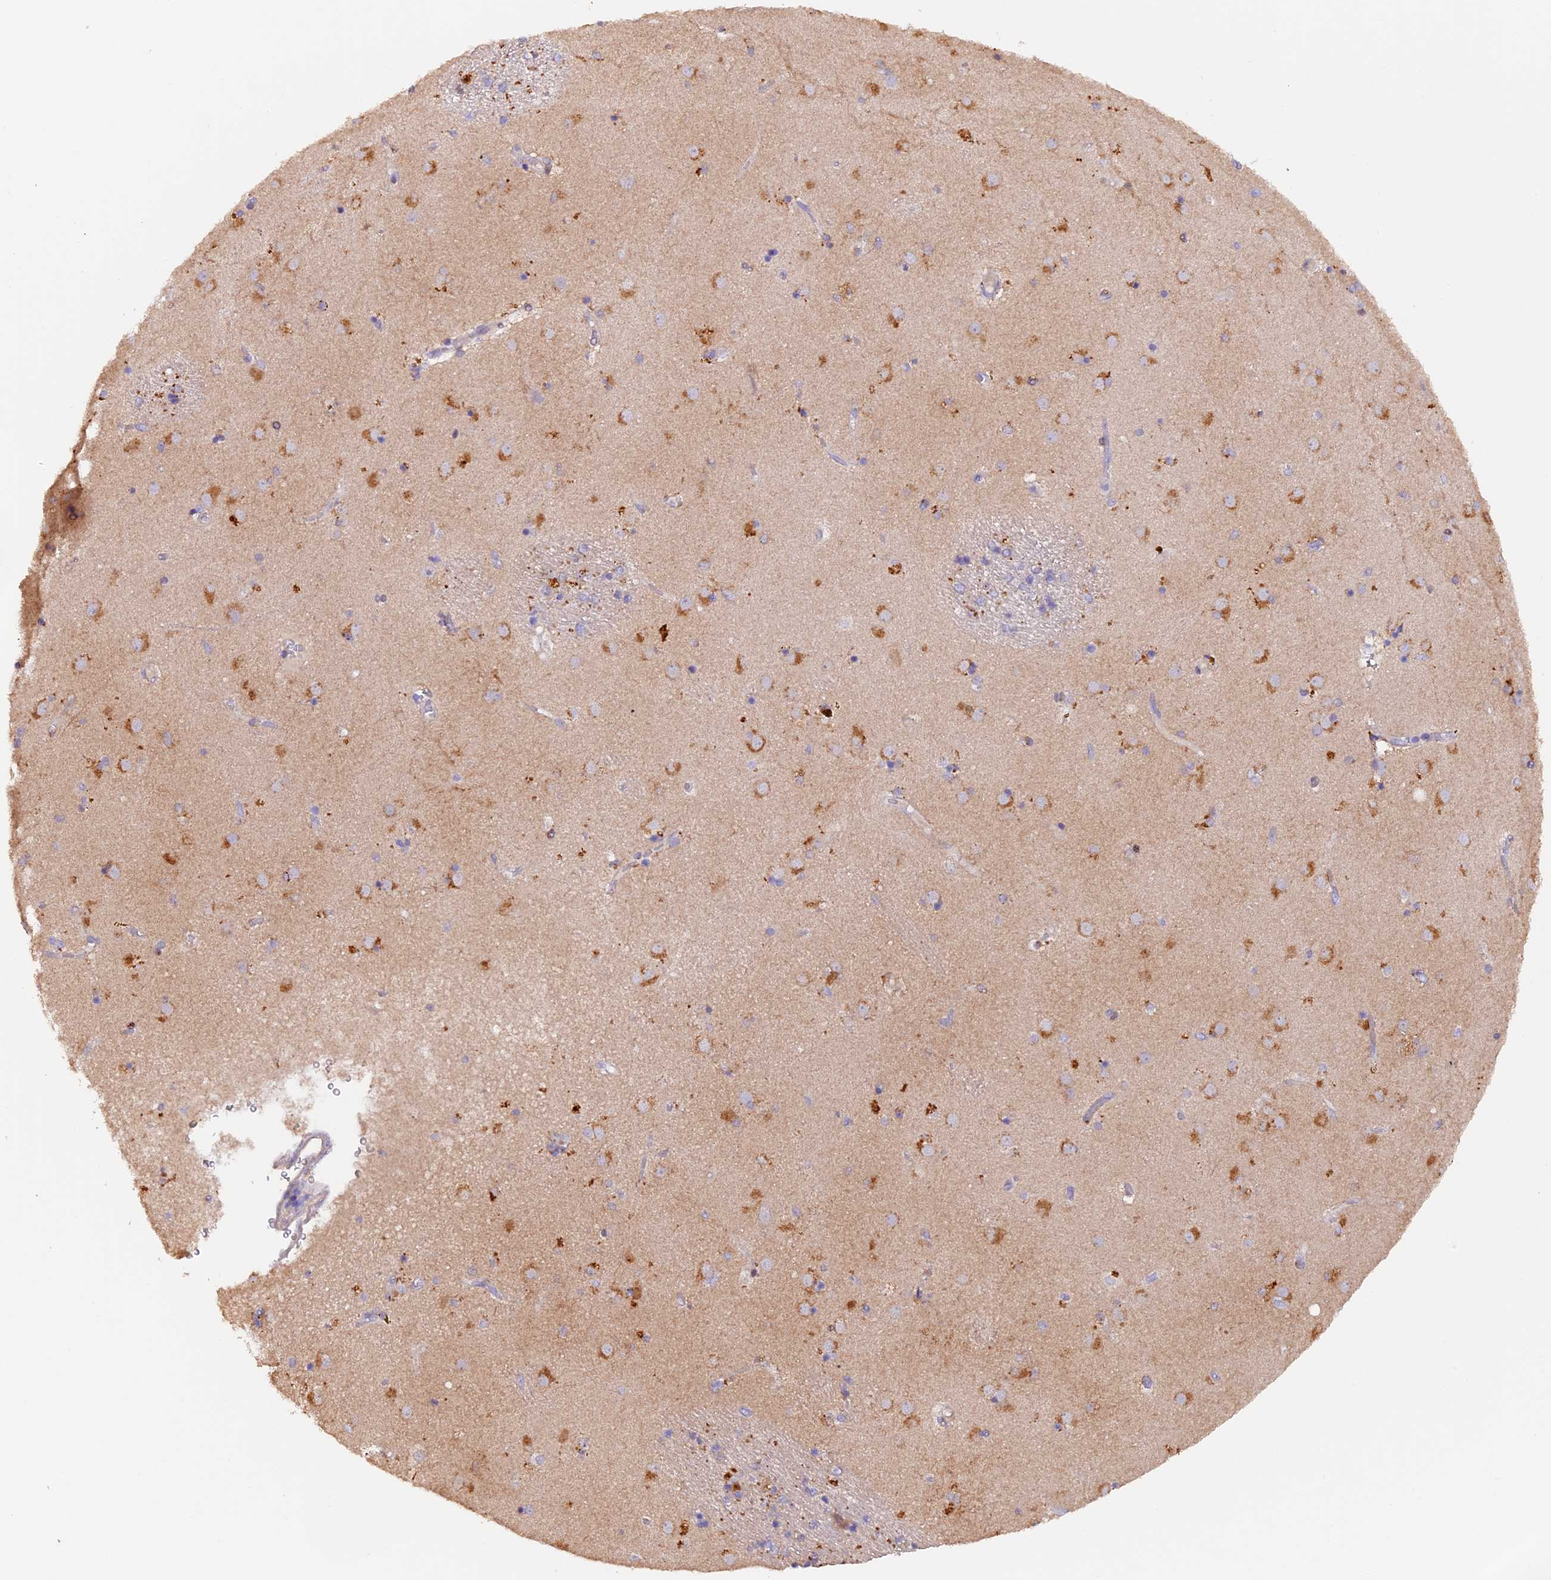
{"staining": {"intensity": "moderate", "quantity": "<25%", "location": "cytoplasmic/membranous"}, "tissue": "caudate", "cell_type": "Glial cells", "image_type": "normal", "snomed": [{"axis": "morphology", "description": "Normal tissue, NOS"}, {"axis": "topography", "description": "Lateral ventricle wall"}], "caption": "Normal caudate was stained to show a protein in brown. There is low levels of moderate cytoplasmic/membranous staining in approximately <25% of glial cells.", "gene": "NCK2", "patient": {"sex": "male", "age": 70}}